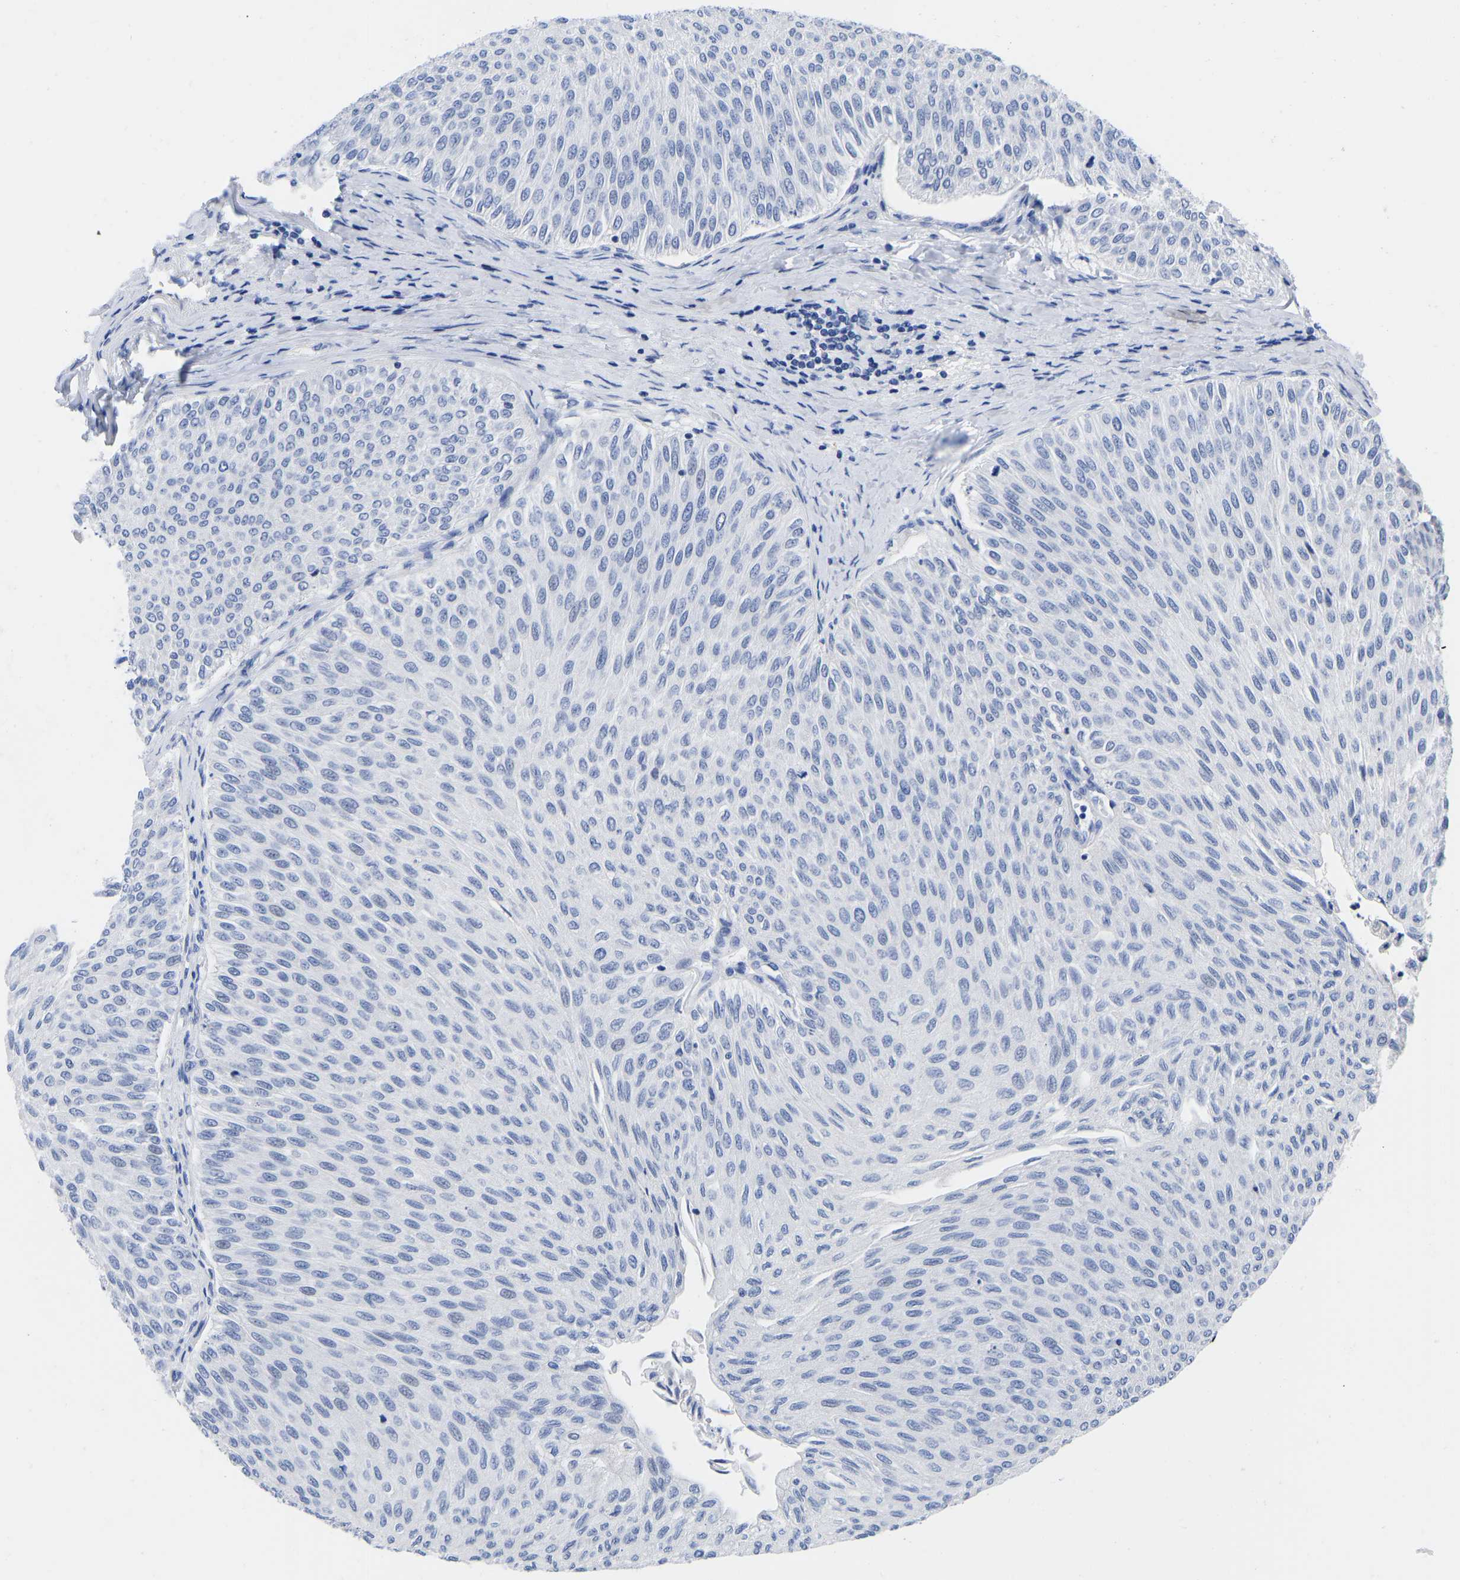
{"staining": {"intensity": "negative", "quantity": "none", "location": "none"}, "tissue": "urothelial cancer", "cell_type": "Tumor cells", "image_type": "cancer", "snomed": [{"axis": "morphology", "description": "Urothelial carcinoma, Low grade"}, {"axis": "topography", "description": "Urinary bladder"}], "caption": "This histopathology image is of urothelial cancer stained with IHC to label a protein in brown with the nuclei are counter-stained blue. There is no positivity in tumor cells.", "gene": "GPA33", "patient": {"sex": "male", "age": 78}}